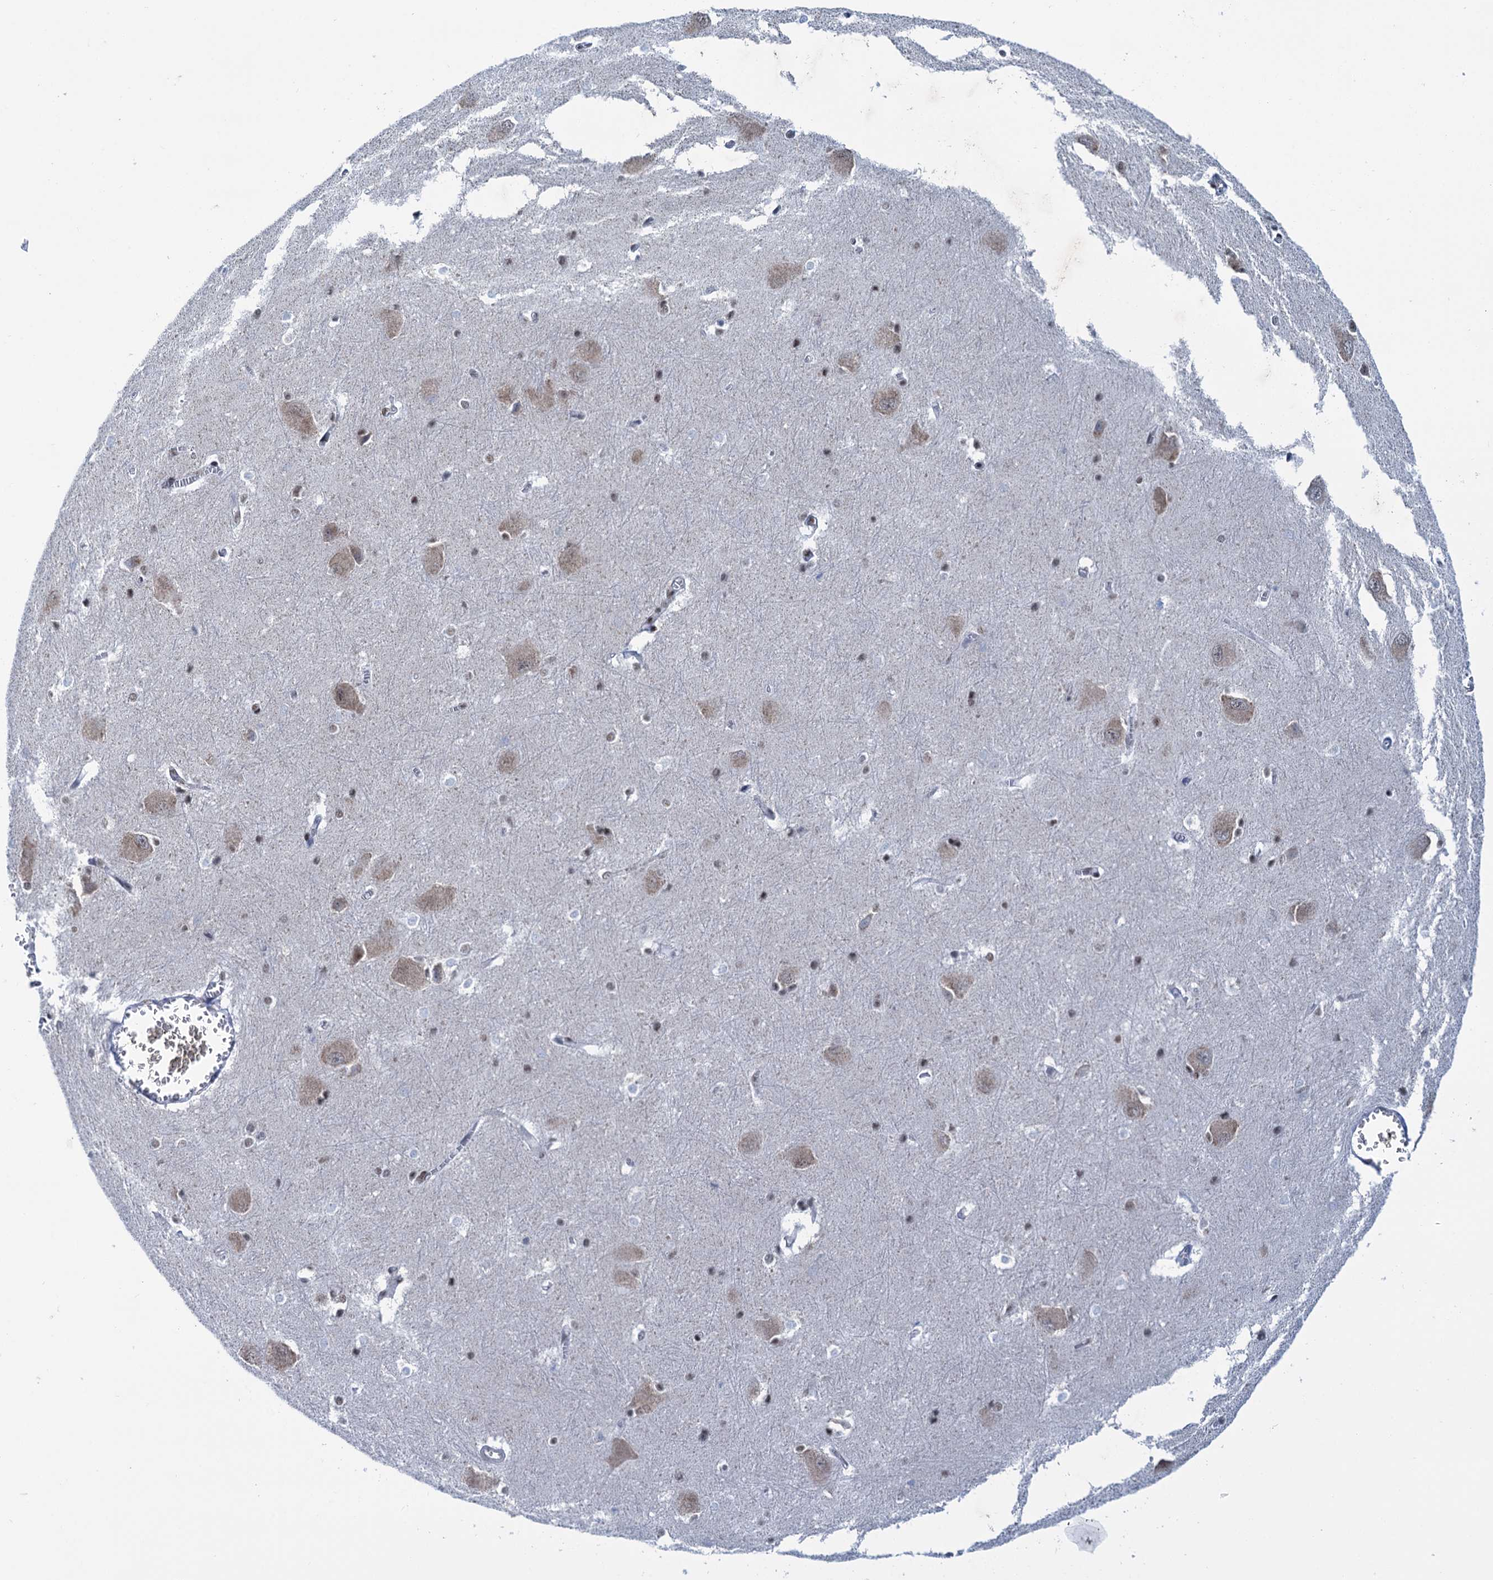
{"staining": {"intensity": "moderate", "quantity": "<25%", "location": "nuclear"}, "tissue": "caudate", "cell_type": "Glial cells", "image_type": "normal", "snomed": [{"axis": "morphology", "description": "Normal tissue, NOS"}, {"axis": "topography", "description": "Lateral ventricle wall"}], "caption": "Glial cells reveal low levels of moderate nuclear positivity in about <25% of cells in unremarkable human caudate. The protein is shown in brown color, while the nuclei are stained blue.", "gene": "SREK1", "patient": {"sex": "male", "age": 37}}